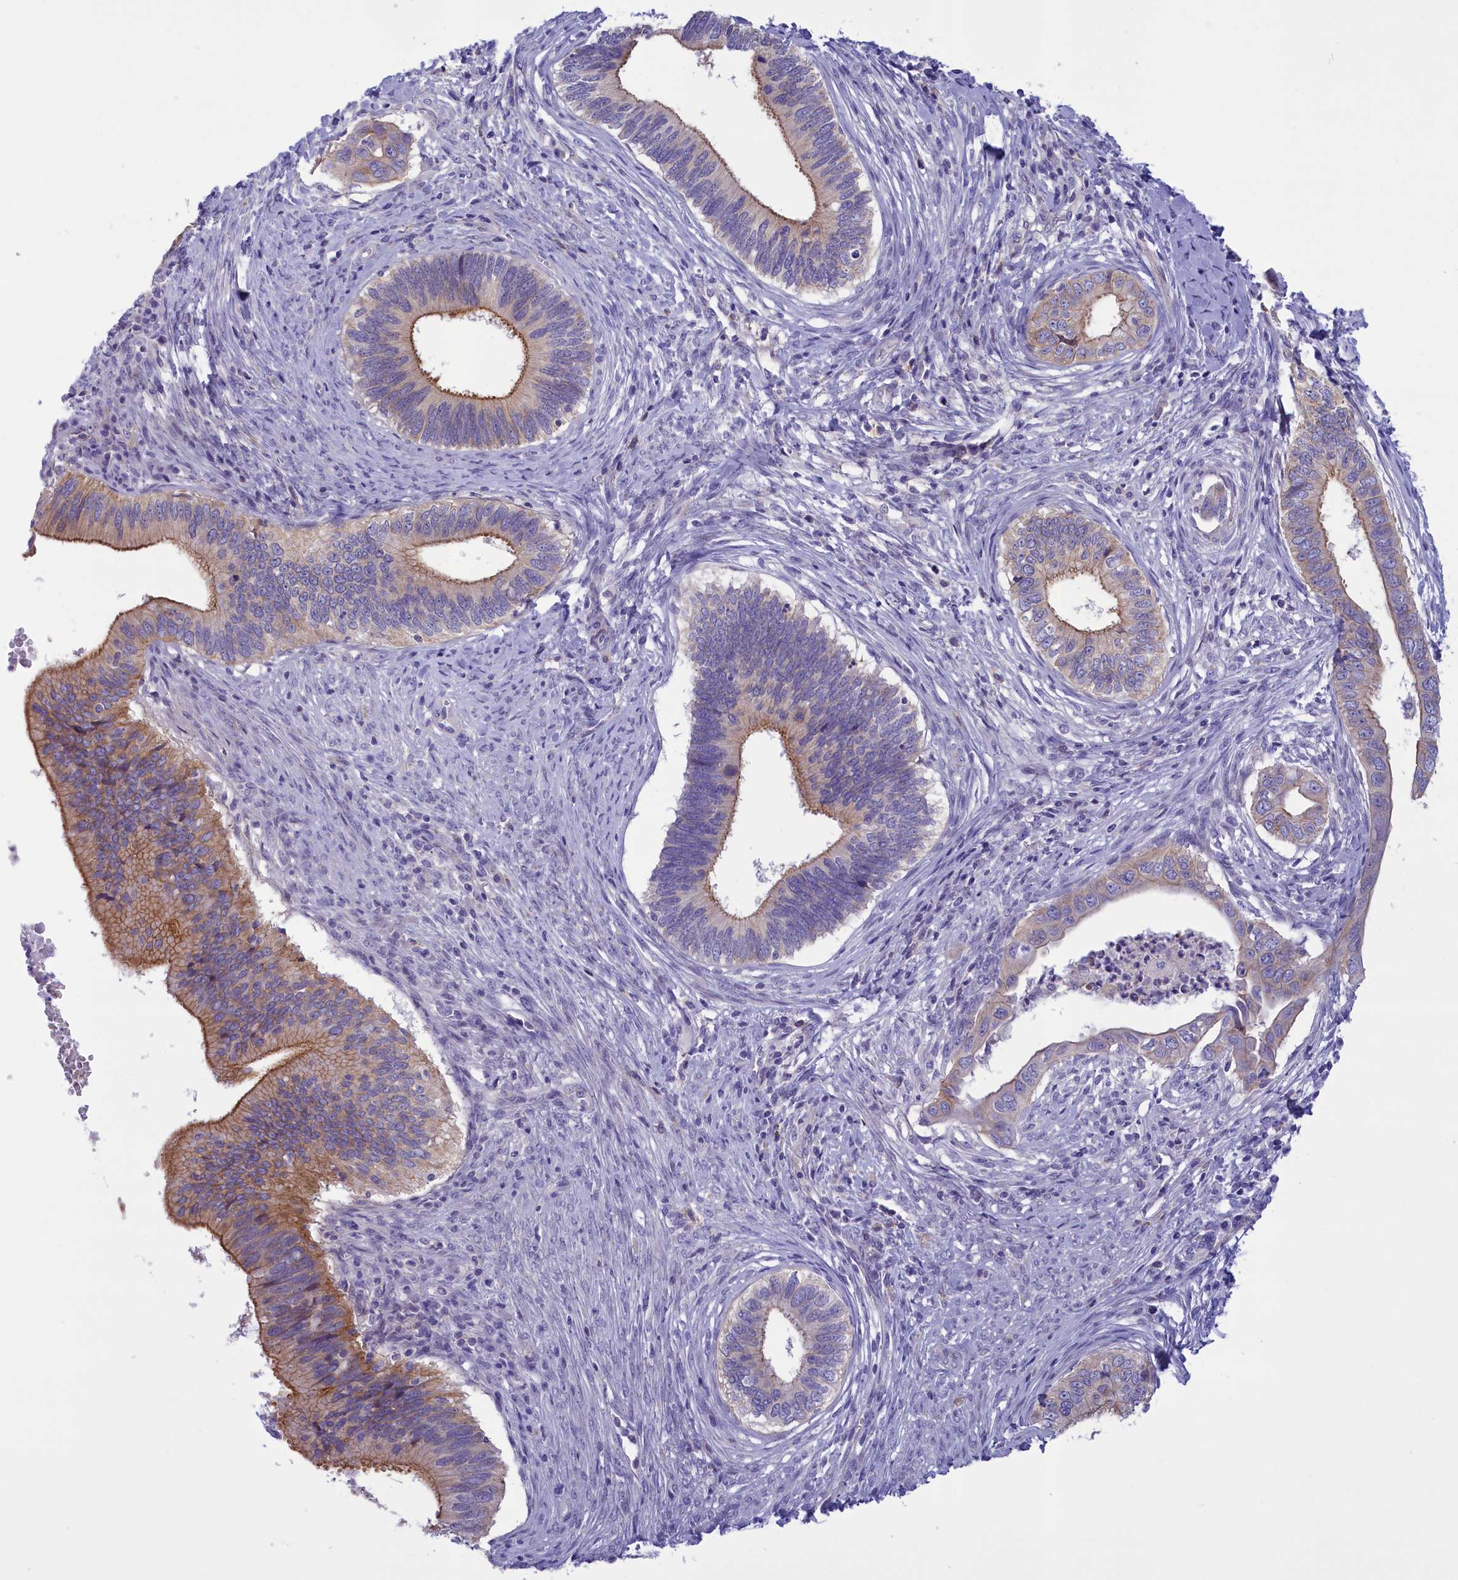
{"staining": {"intensity": "moderate", "quantity": "25%-75%", "location": "cytoplasmic/membranous"}, "tissue": "cervical cancer", "cell_type": "Tumor cells", "image_type": "cancer", "snomed": [{"axis": "morphology", "description": "Adenocarcinoma, NOS"}, {"axis": "topography", "description": "Cervix"}], "caption": "Cervical cancer was stained to show a protein in brown. There is medium levels of moderate cytoplasmic/membranous positivity in about 25%-75% of tumor cells.", "gene": "CORO2A", "patient": {"sex": "female", "age": 42}}